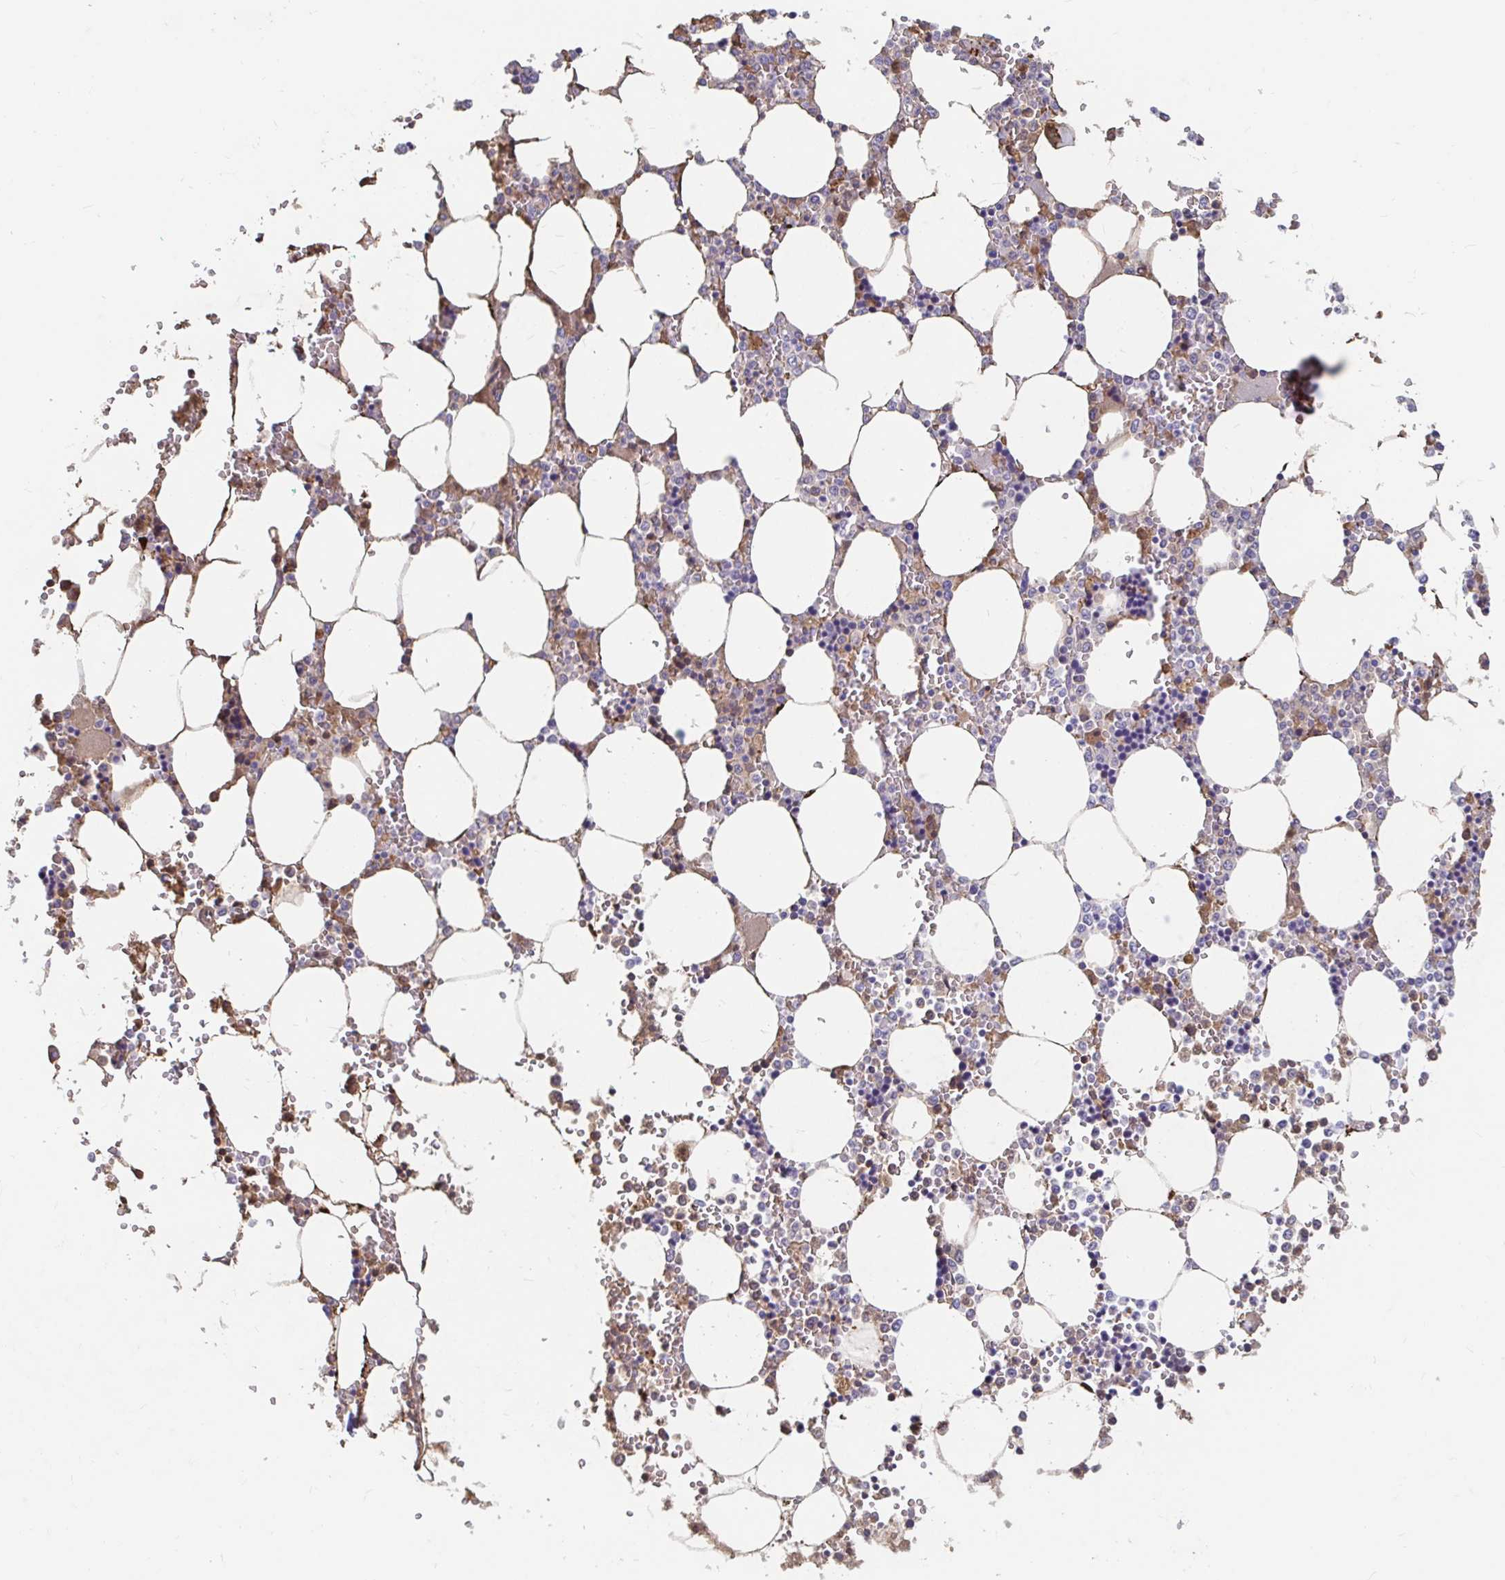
{"staining": {"intensity": "moderate", "quantity": "<25%", "location": "cytoplasmic/membranous"}, "tissue": "bone marrow", "cell_type": "Hematopoietic cells", "image_type": "normal", "snomed": [{"axis": "morphology", "description": "Normal tissue, NOS"}, {"axis": "topography", "description": "Bone marrow"}], "caption": "DAB immunohistochemical staining of unremarkable bone marrow shows moderate cytoplasmic/membranous protein positivity in about <25% of hematopoietic cells. Using DAB (3,3'-diaminobenzidine) (brown) and hematoxylin (blue) stains, captured at high magnification using brightfield microscopy.", "gene": "ADH1A", "patient": {"sex": "male", "age": 64}}